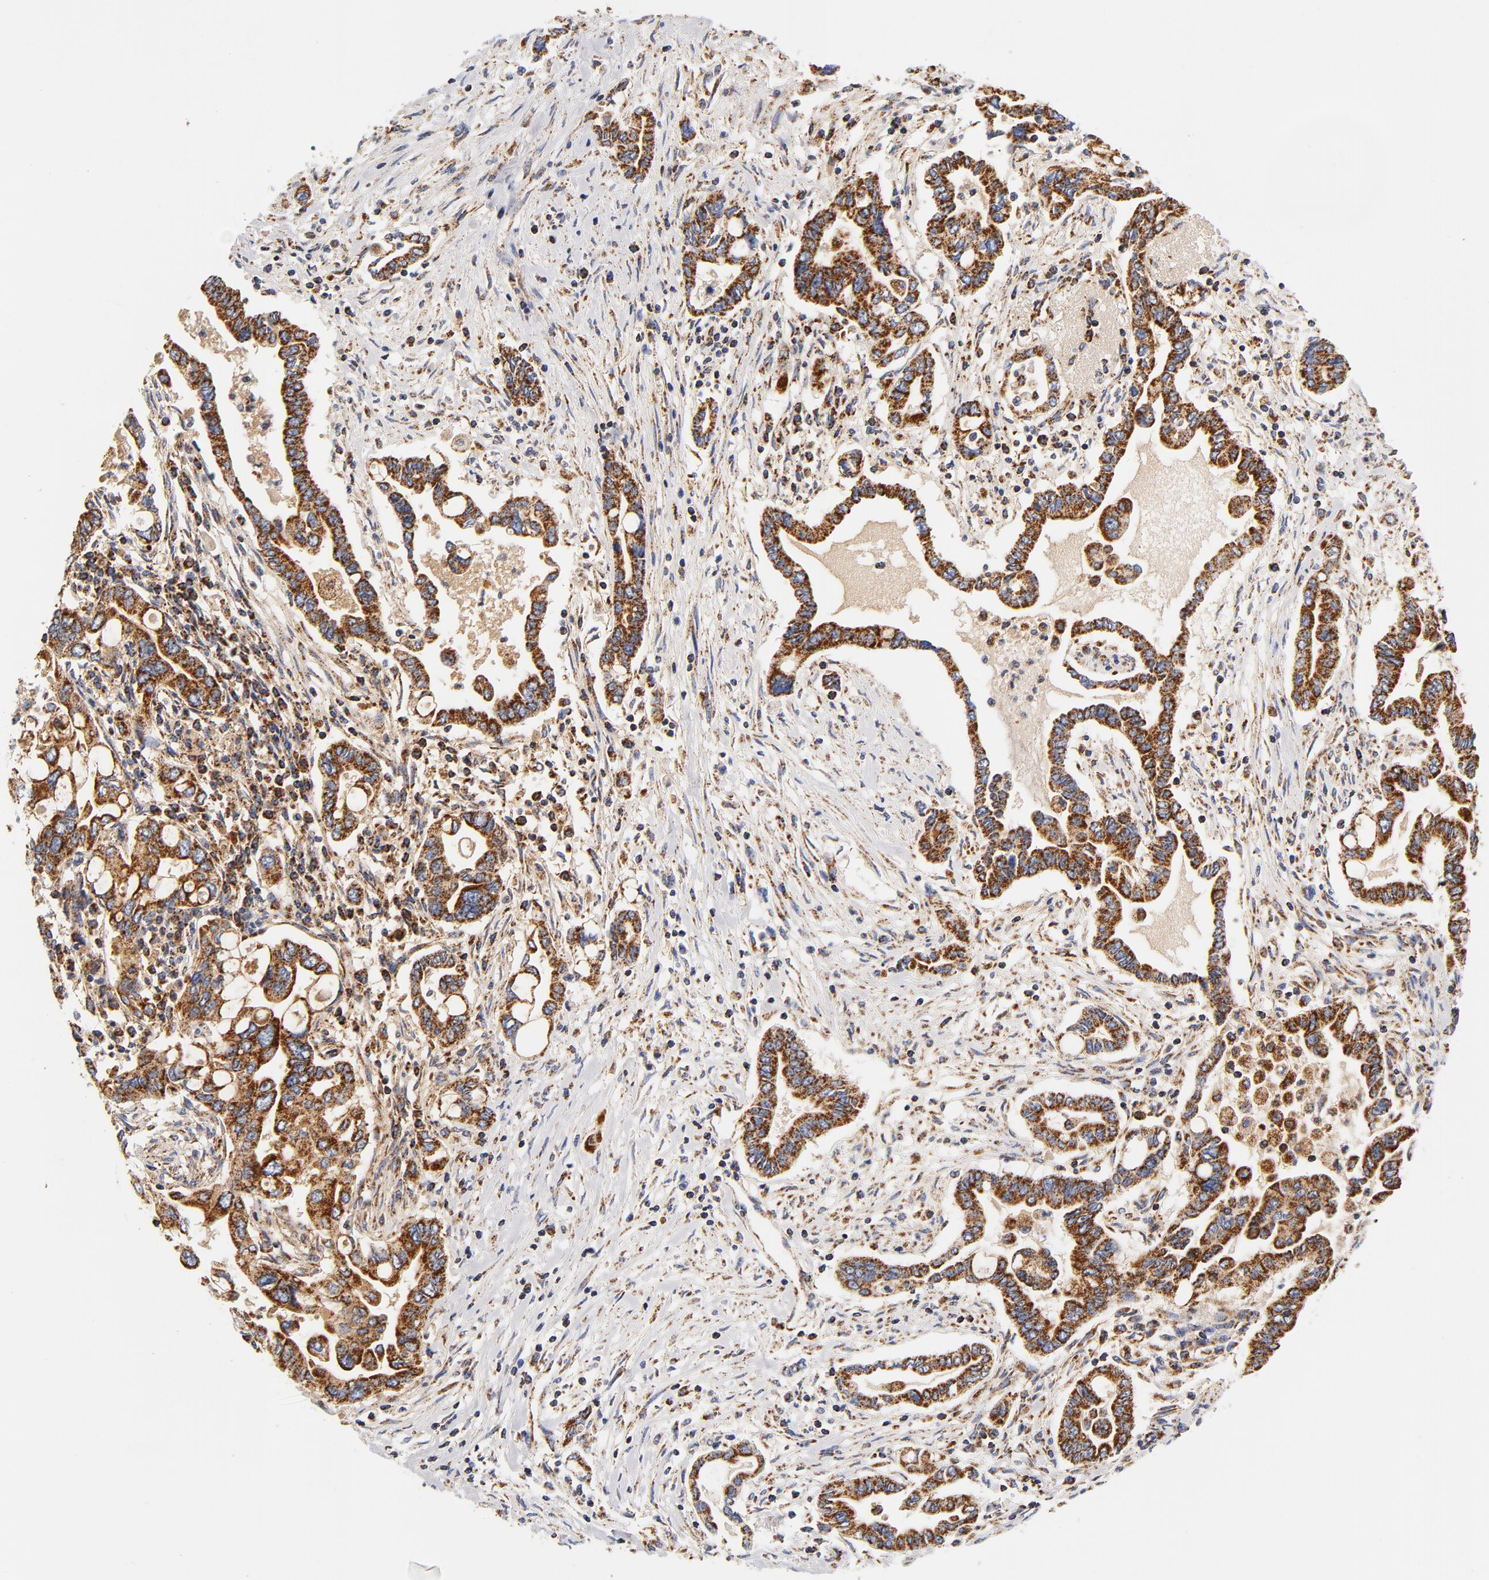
{"staining": {"intensity": "strong", "quantity": ">75%", "location": "cytoplasmic/membranous"}, "tissue": "pancreatic cancer", "cell_type": "Tumor cells", "image_type": "cancer", "snomed": [{"axis": "morphology", "description": "Adenocarcinoma, NOS"}, {"axis": "topography", "description": "Pancreas"}], "caption": "Immunohistochemistry (IHC) photomicrograph of pancreatic adenocarcinoma stained for a protein (brown), which exhibits high levels of strong cytoplasmic/membranous staining in approximately >75% of tumor cells.", "gene": "ECHS1", "patient": {"sex": "female", "age": 57}}